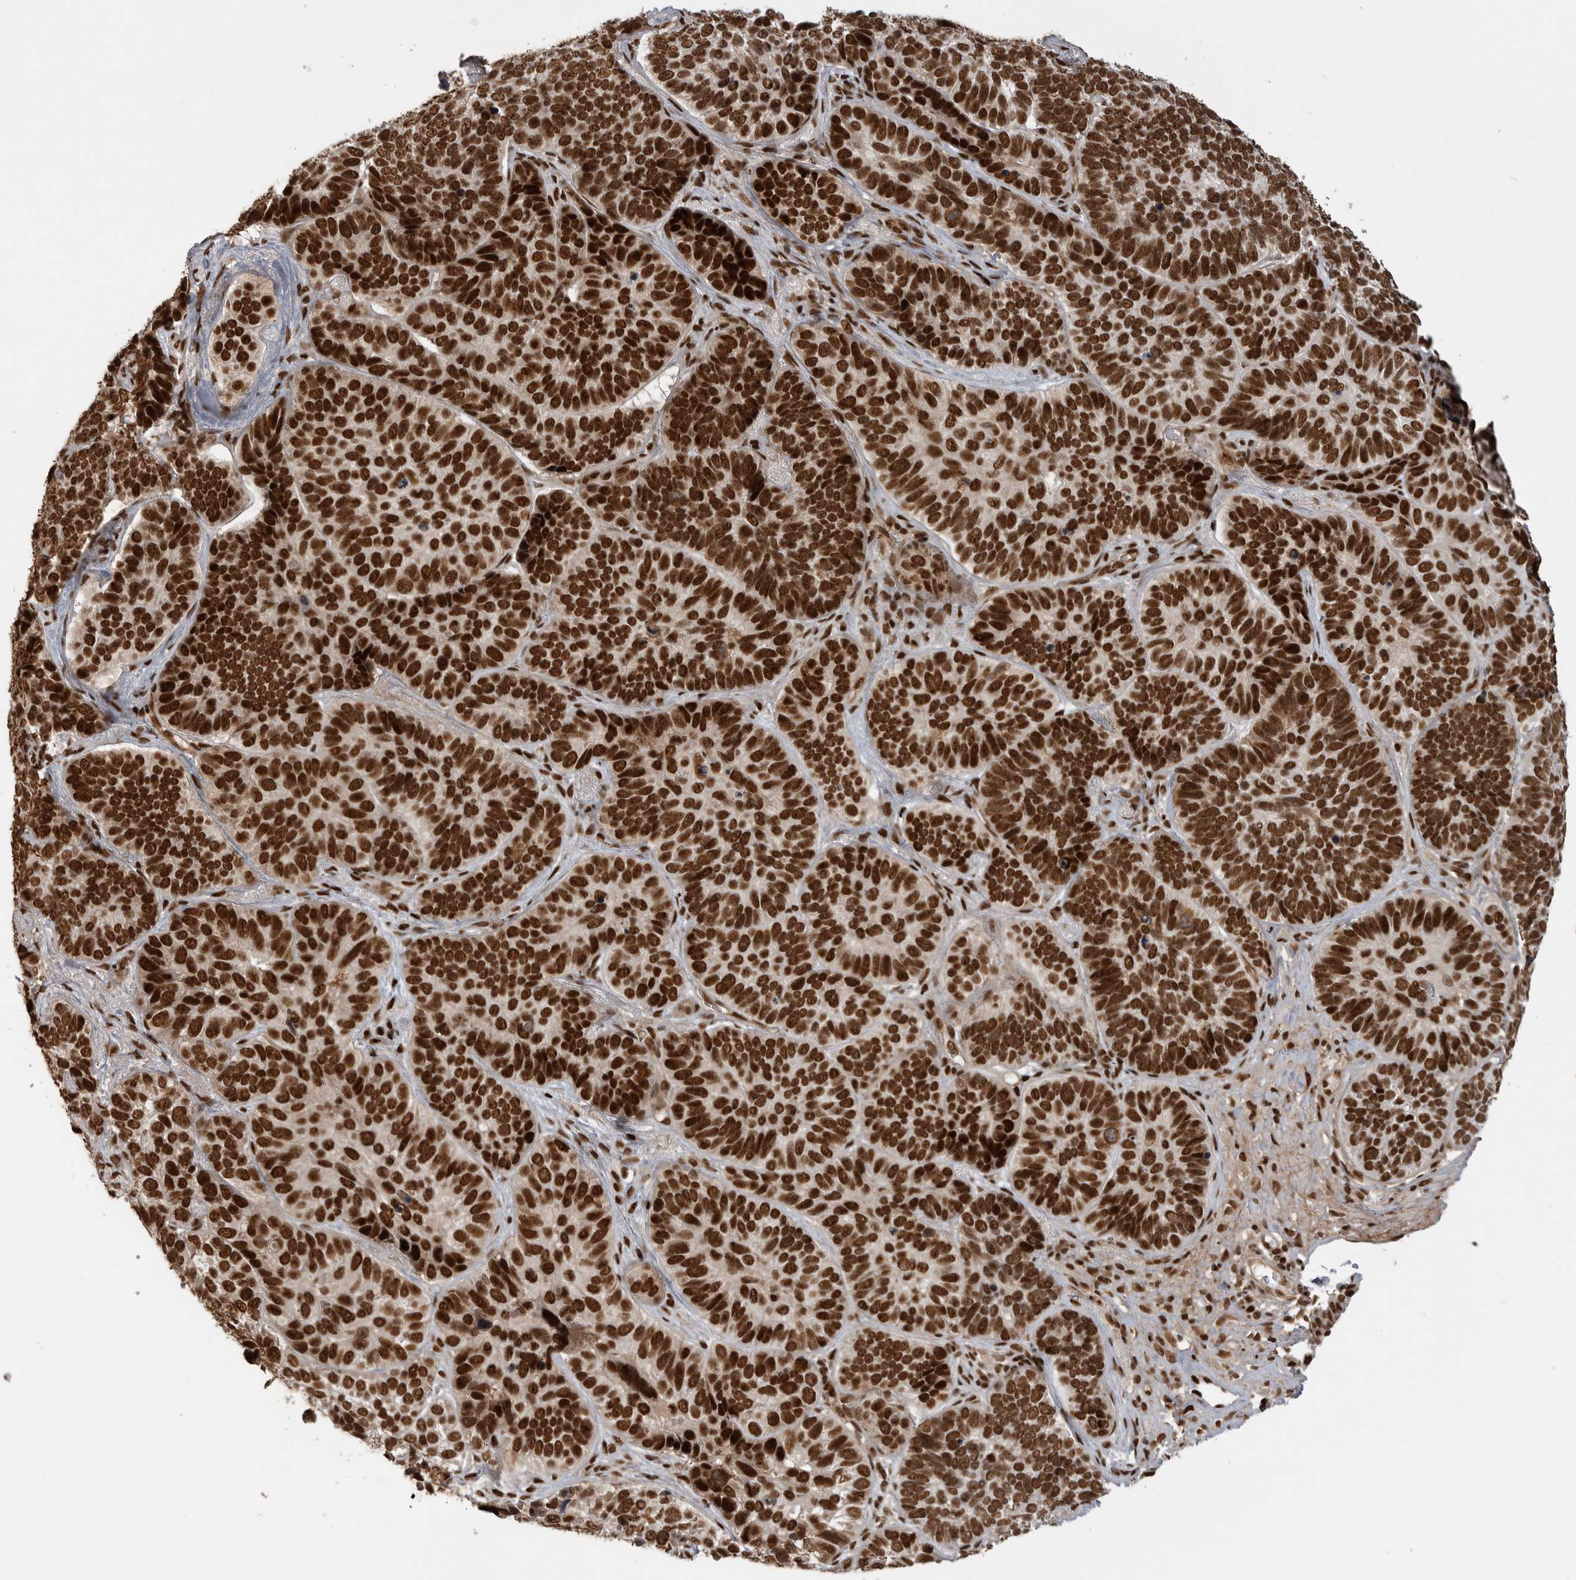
{"staining": {"intensity": "strong", "quantity": ">75%", "location": "nuclear"}, "tissue": "skin cancer", "cell_type": "Tumor cells", "image_type": "cancer", "snomed": [{"axis": "morphology", "description": "Basal cell carcinoma"}, {"axis": "topography", "description": "Skin"}], "caption": "Basal cell carcinoma (skin) stained with a brown dye displays strong nuclear positive staining in approximately >75% of tumor cells.", "gene": "PPP1R8", "patient": {"sex": "male", "age": 62}}